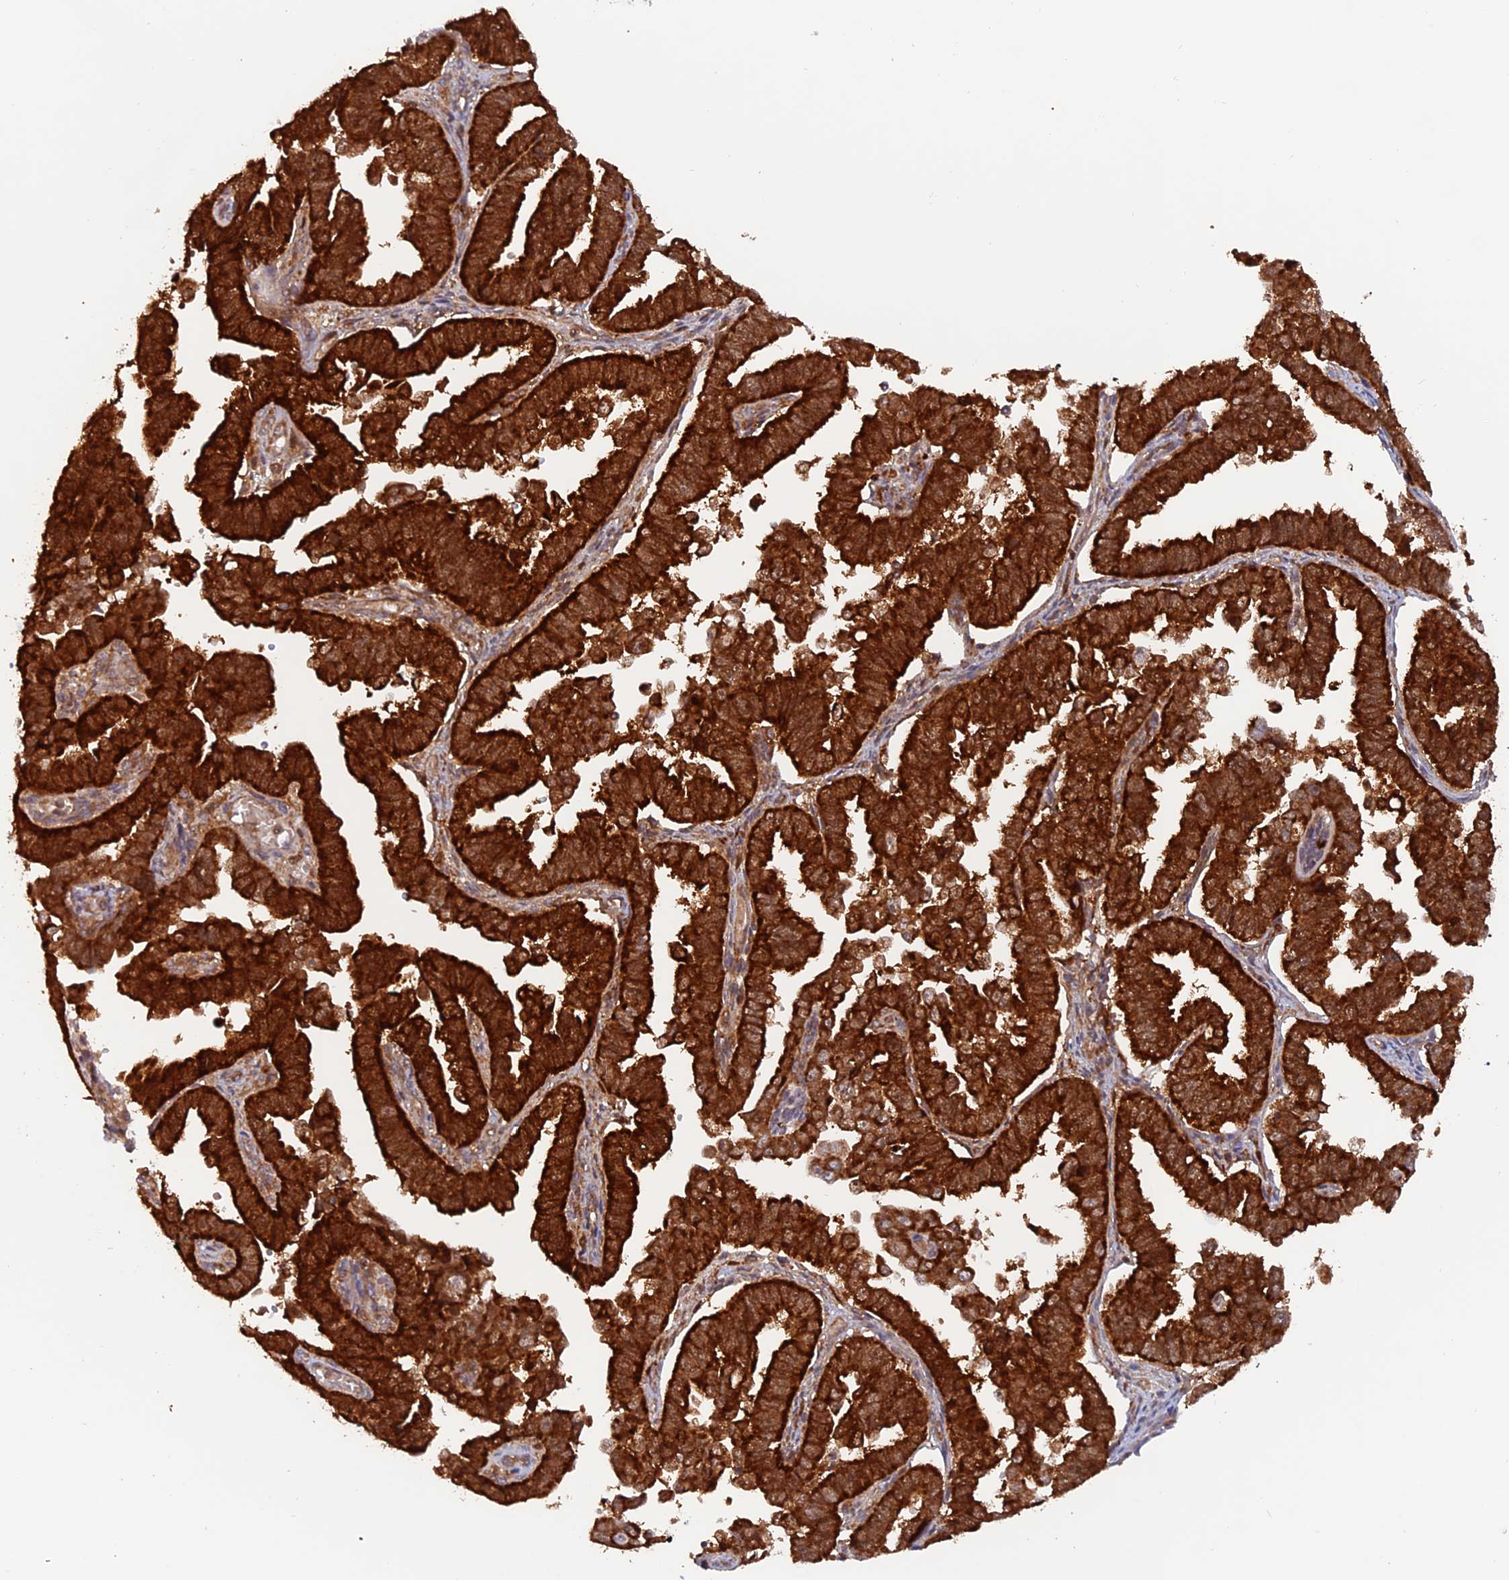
{"staining": {"intensity": "strong", "quantity": ">75%", "location": "cytoplasmic/membranous"}, "tissue": "endometrial cancer", "cell_type": "Tumor cells", "image_type": "cancer", "snomed": [{"axis": "morphology", "description": "Adenocarcinoma, NOS"}, {"axis": "topography", "description": "Endometrium"}], "caption": "High-power microscopy captured an immunohistochemistry (IHC) histopathology image of endometrial adenocarcinoma, revealing strong cytoplasmic/membranous expression in approximately >75% of tumor cells.", "gene": "DTYMK", "patient": {"sex": "female", "age": 75}}